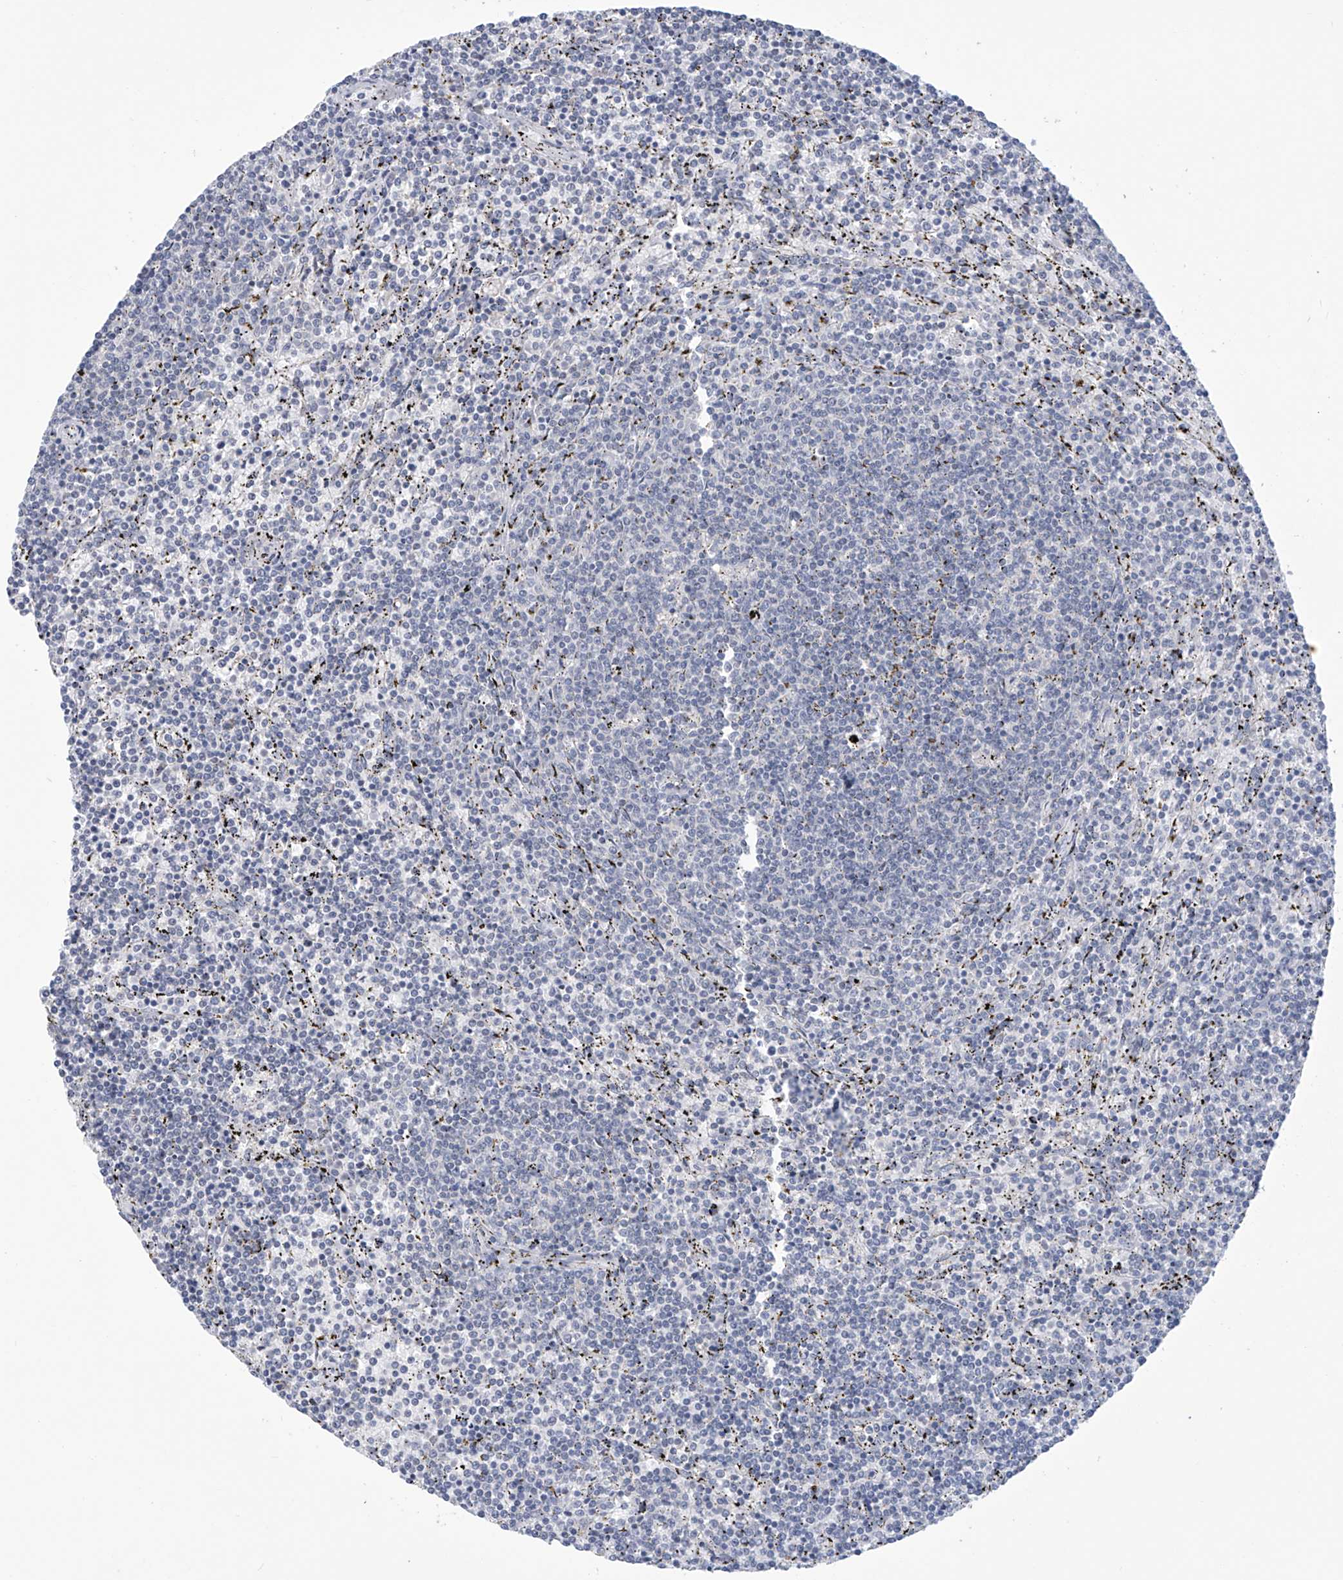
{"staining": {"intensity": "negative", "quantity": "none", "location": "none"}, "tissue": "lymphoma", "cell_type": "Tumor cells", "image_type": "cancer", "snomed": [{"axis": "morphology", "description": "Malignant lymphoma, non-Hodgkin's type, Low grade"}, {"axis": "topography", "description": "Spleen"}], "caption": "Protein analysis of low-grade malignant lymphoma, non-Hodgkin's type shows no significant positivity in tumor cells.", "gene": "IBA57", "patient": {"sex": "female", "age": 50}}